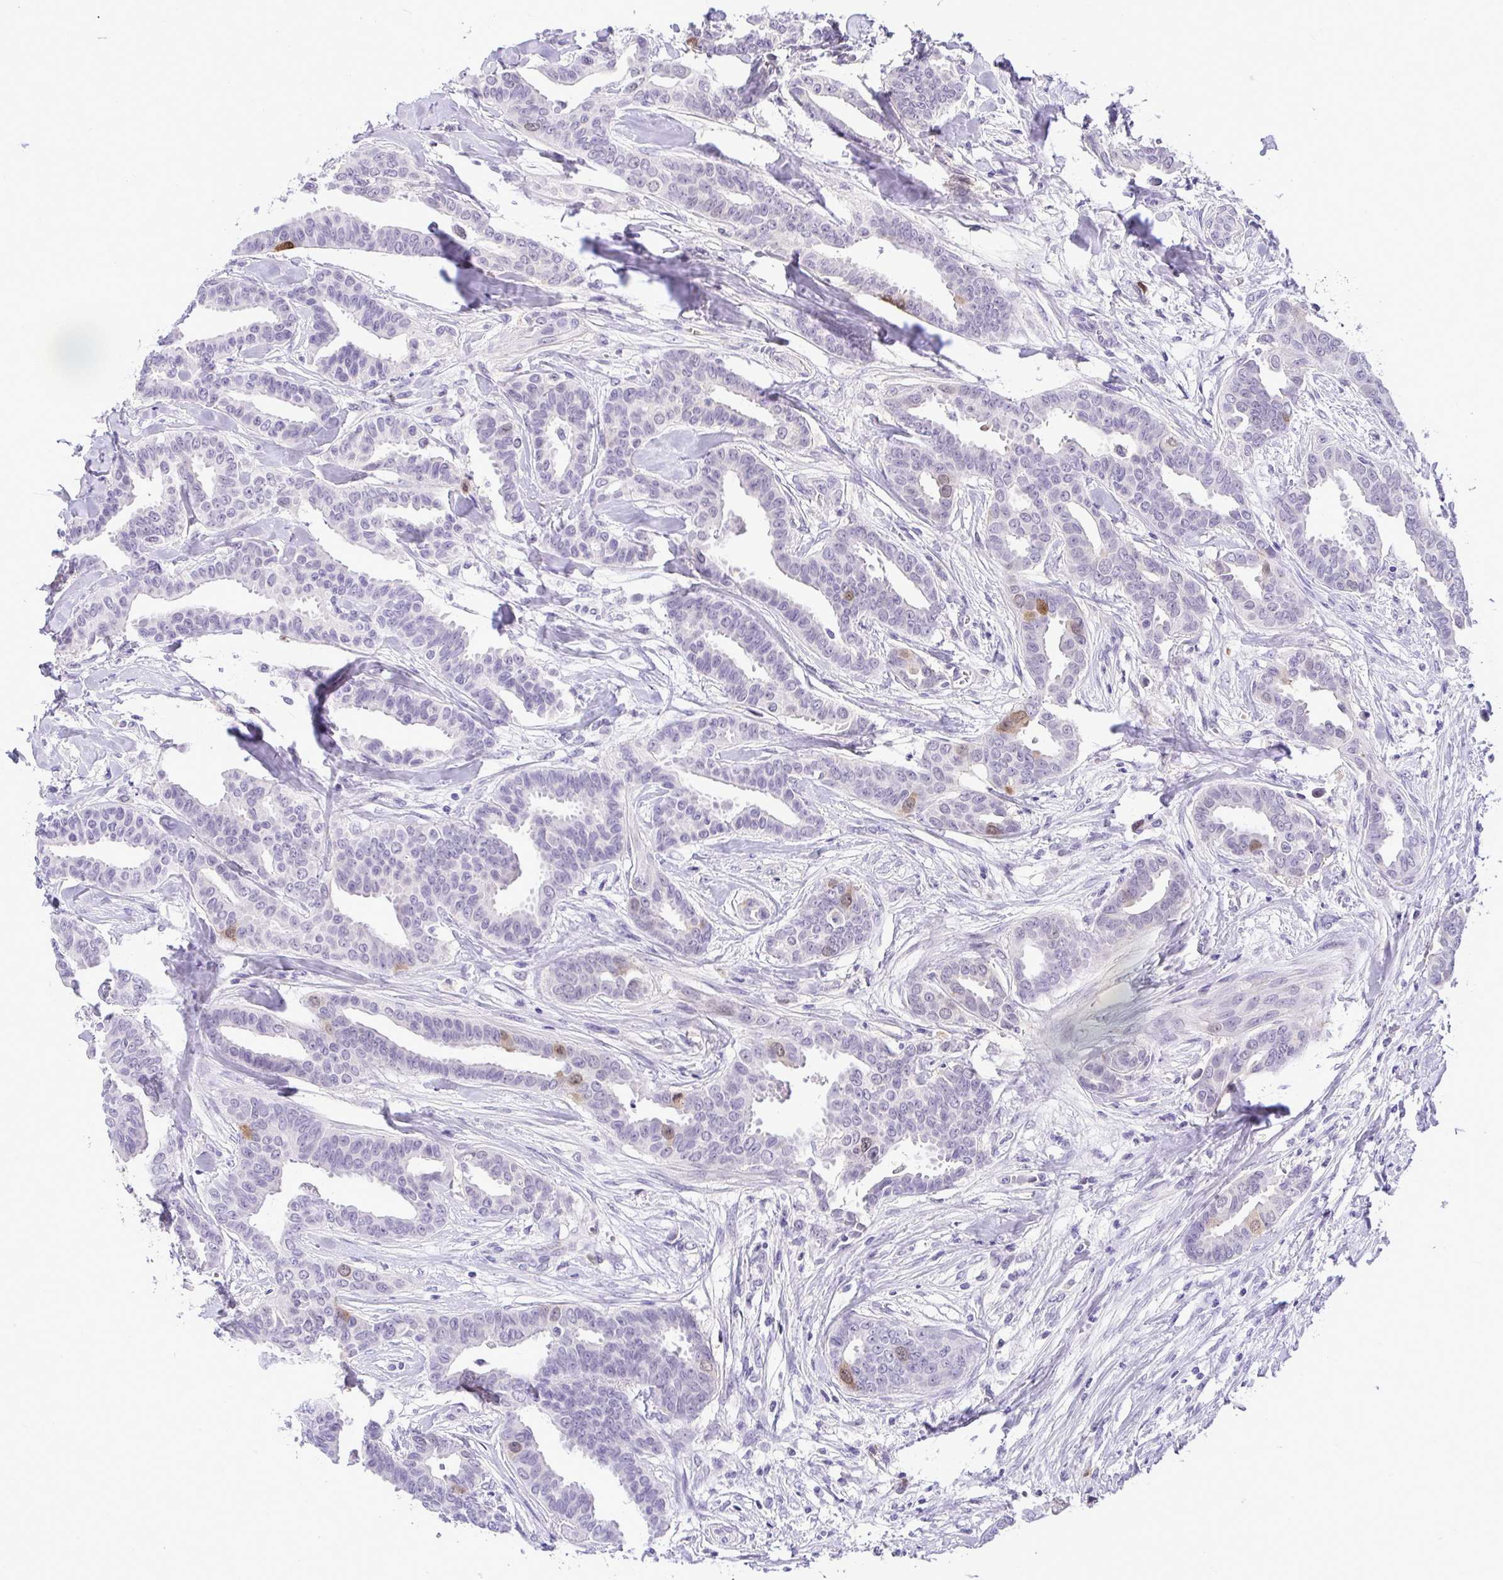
{"staining": {"intensity": "weak", "quantity": "<25%", "location": "nuclear"}, "tissue": "breast cancer", "cell_type": "Tumor cells", "image_type": "cancer", "snomed": [{"axis": "morphology", "description": "Duct carcinoma"}, {"axis": "topography", "description": "Breast"}], "caption": "Immunohistochemistry image of neoplastic tissue: infiltrating ductal carcinoma (breast) stained with DAB (3,3'-diaminobenzidine) displays no significant protein positivity in tumor cells.", "gene": "CDC20", "patient": {"sex": "female", "age": 45}}